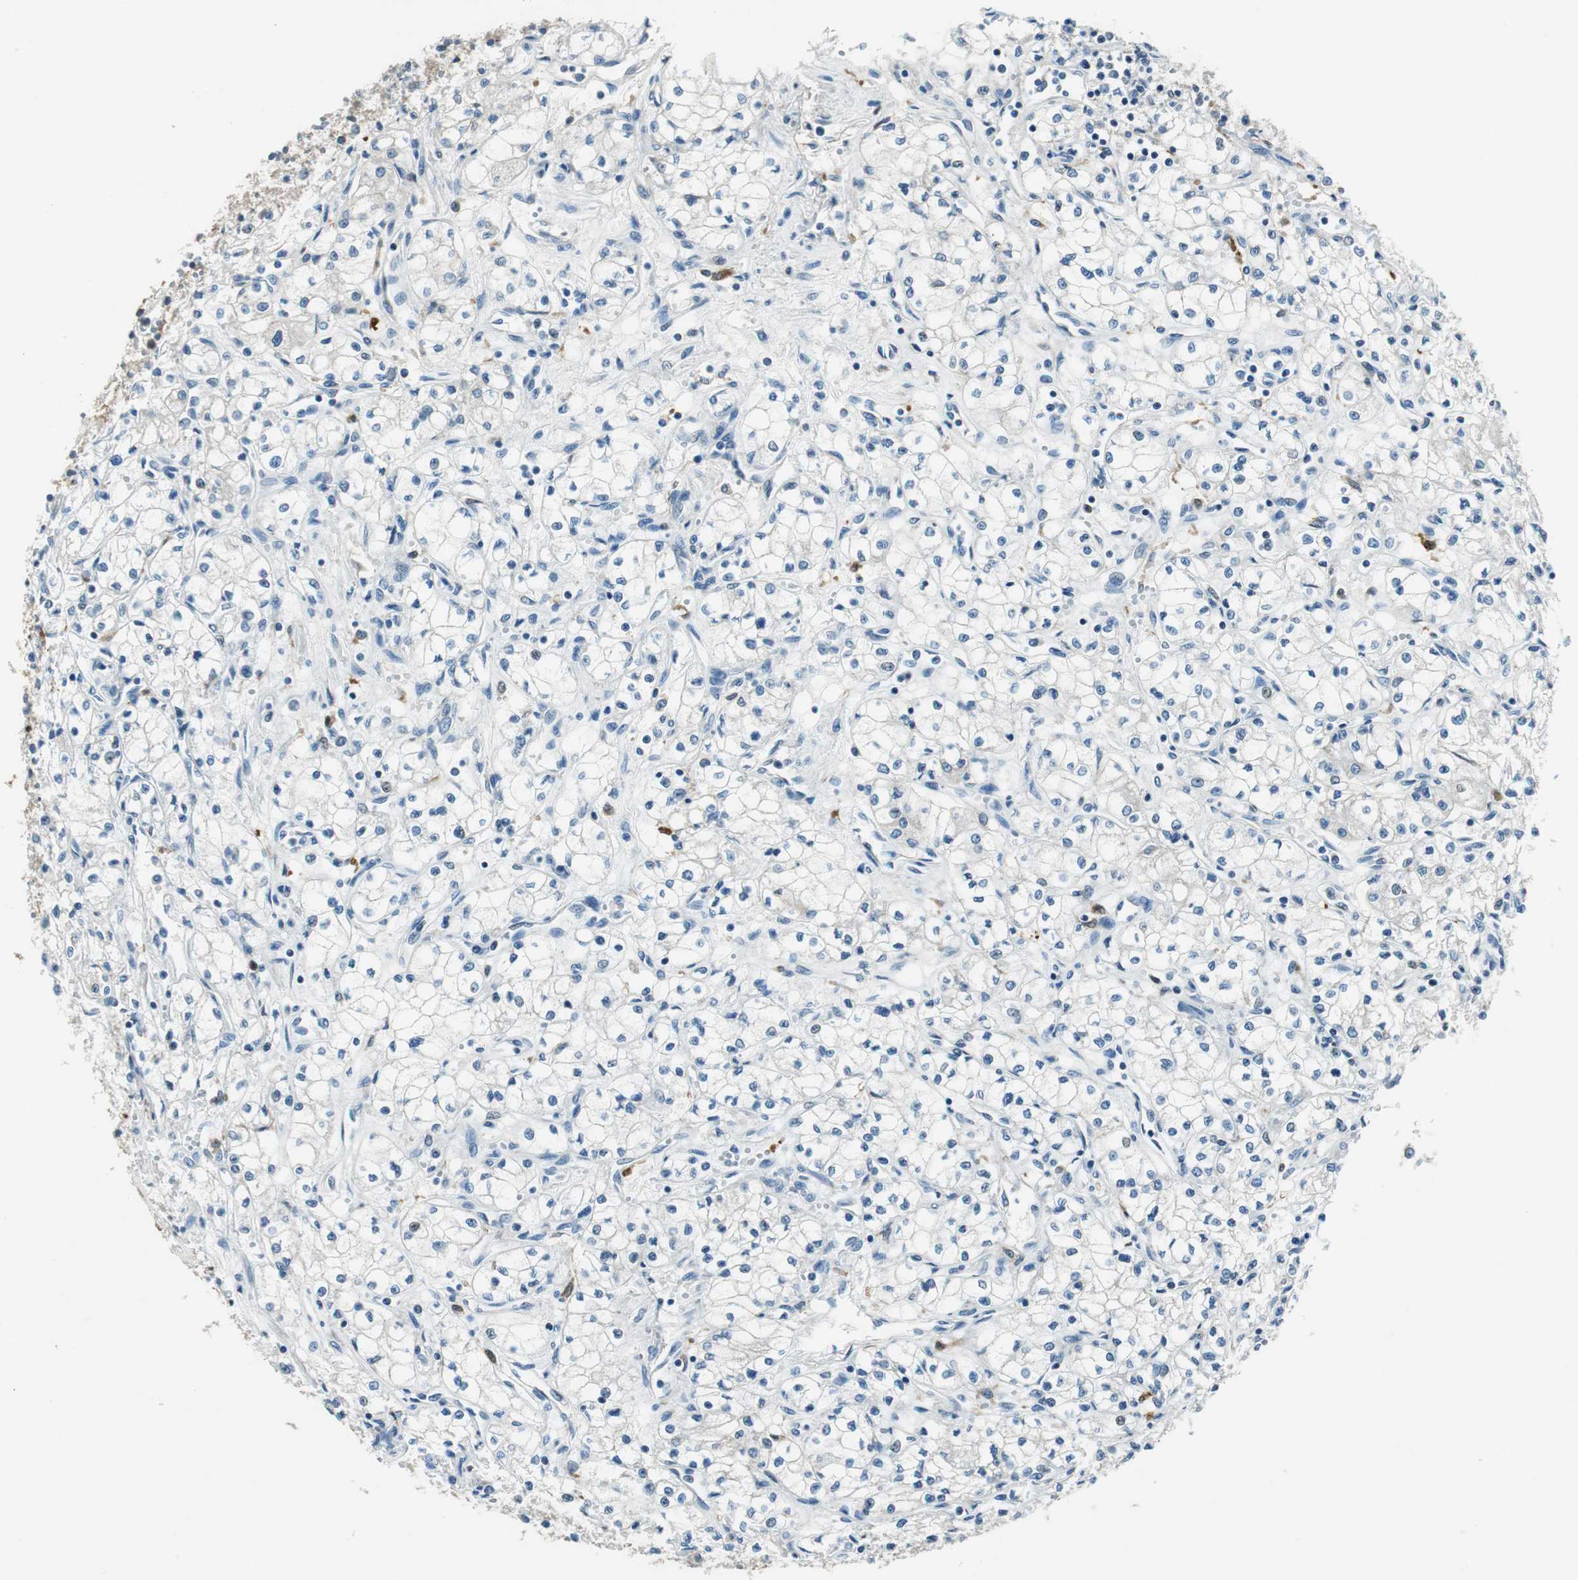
{"staining": {"intensity": "negative", "quantity": "none", "location": "none"}, "tissue": "renal cancer", "cell_type": "Tumor cells", "image_type": "cancer", "snomed": [{"axis": "morphology", "description": "Normal tissue, NOS"}, {"axis": "morphology", "description": "Adenocarcinoma, NOS"}, {"axis": "topography", "description": "Kidney"}], "caption": "A micrograph of human renal cancer (adenocarcinoma) is negative for staining in tumor cells.", "gene": "ME1", "patient": {"sex": "male", "age": 59}}